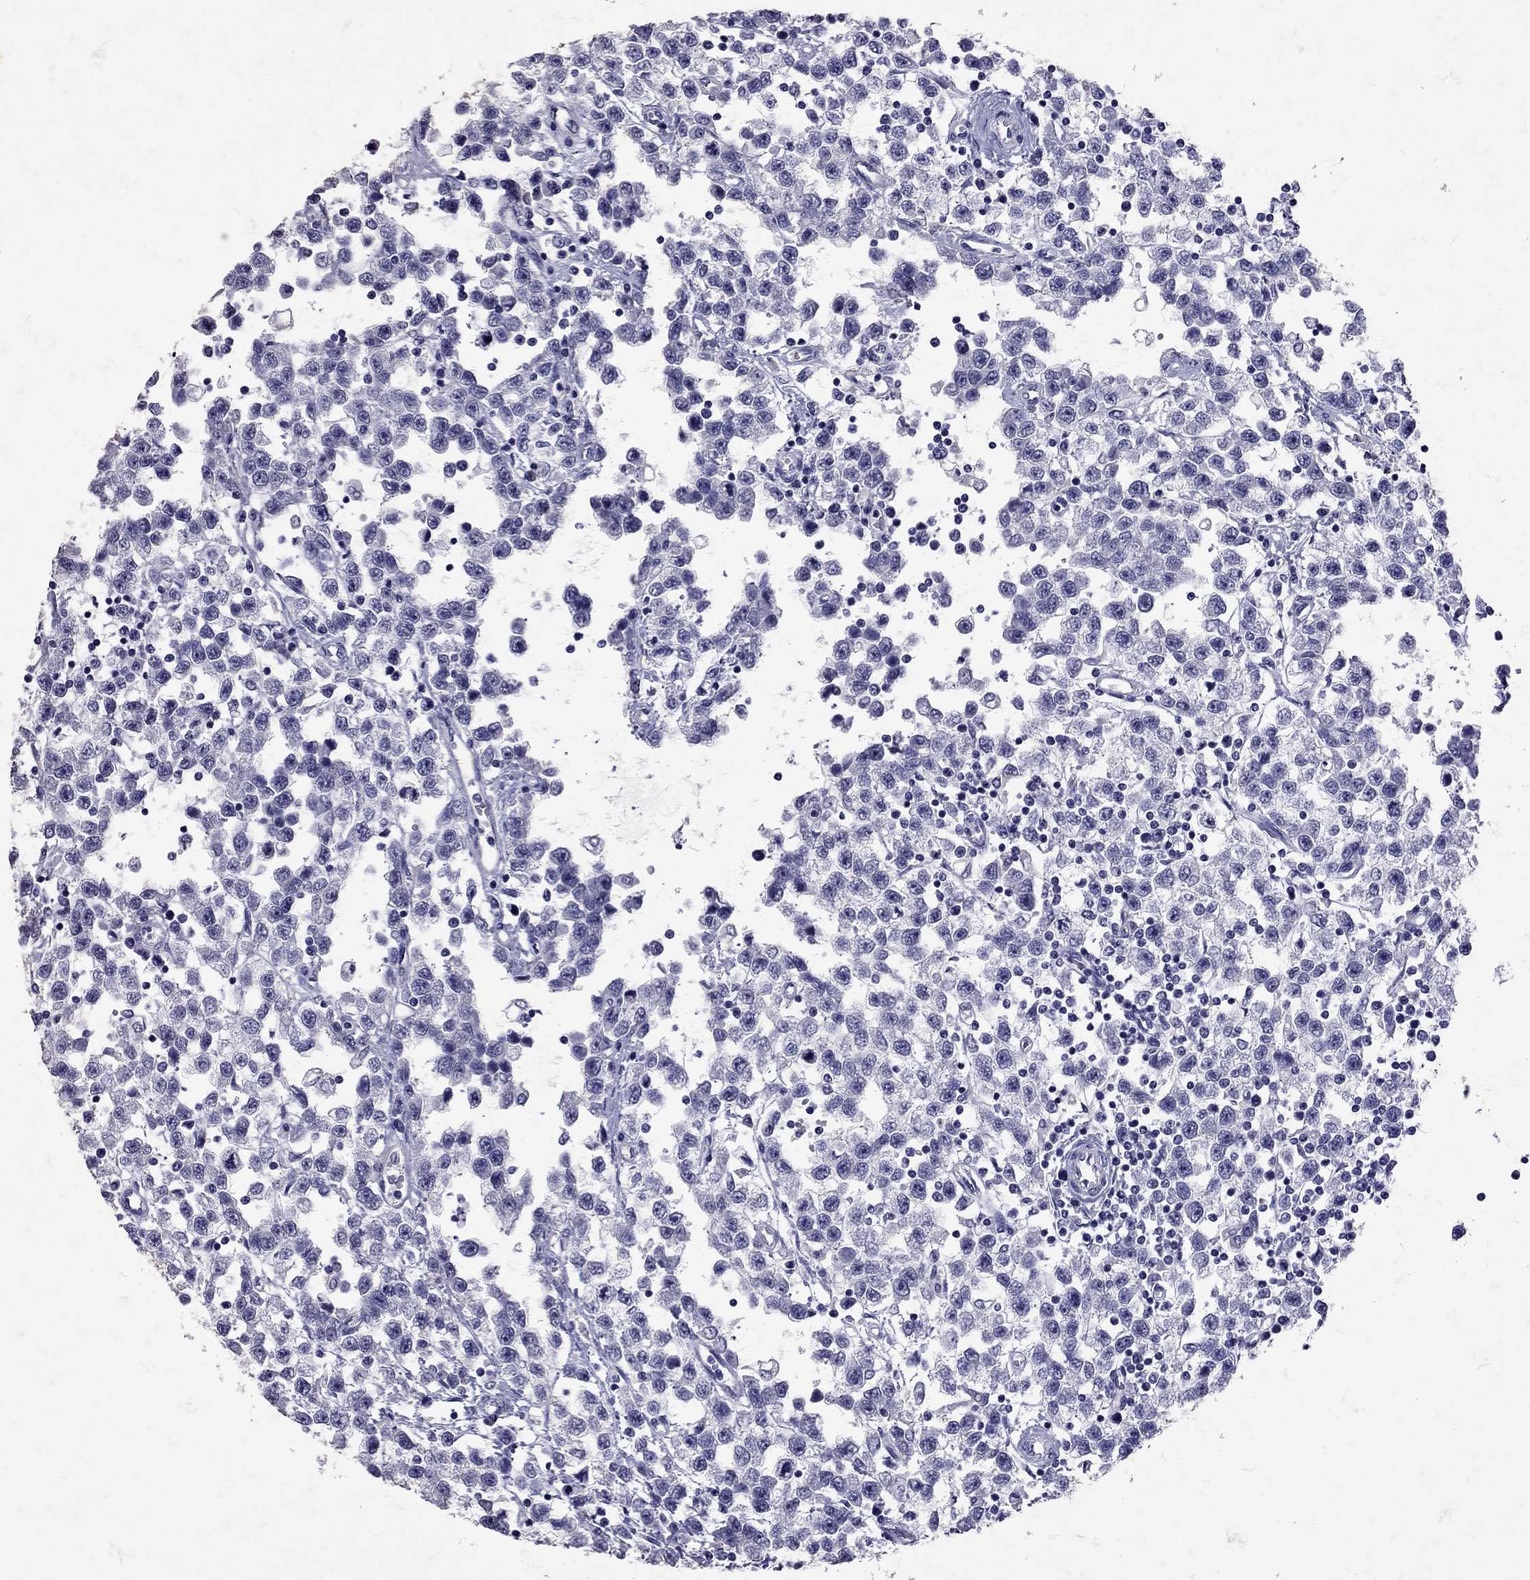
{"staining": {"intensity": "negative", "quantity": "none", "location": "none"}, "tissue": "testis cancer", "cell_type": "Tumor cells", "image_type": "cancer", "snomed": [{"axis": "morphology", "description": "Seminoma, NOS"}, {"axis": "topography", "description": "Testis"}], "caption": "Immunohistochemical staining of human testis cancer reveals no significant staining in tumor cells.", "gene": "SST", "patient": {"sex": "male", "age": 34}}